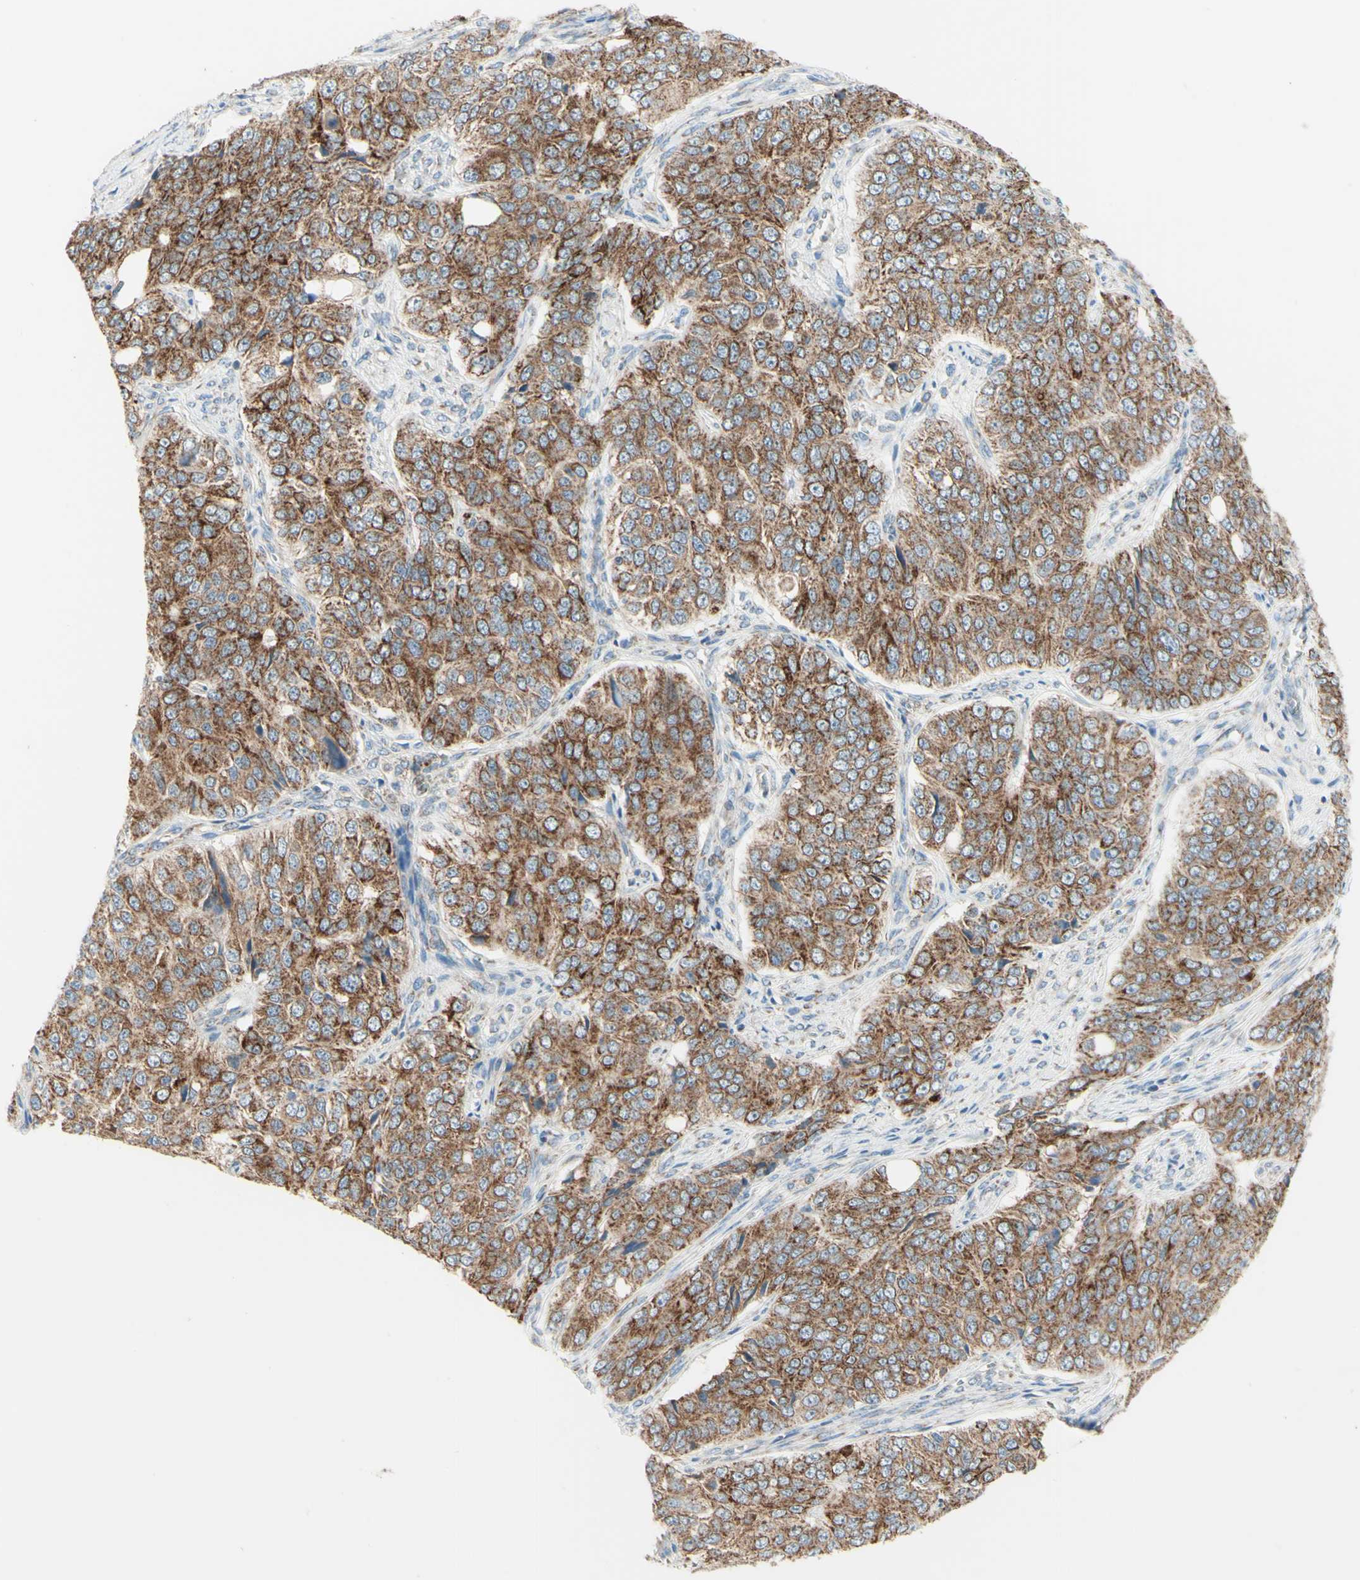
{"staining": {"intensity": "moderate", "quantity": ">75%", "location": "cytoplasmic/membranous"}, "tissue": "ovarian cancer", "cell_type": "Tumor cells", "image_type": "cancer", "snomed": [{"axis": "morphology", "description": "Carcinoma, endometroid"}, {"axis": "topography", "description": "Ovary"}], "caption": "A brown stain highlights moderate cytoplasmic/membranous expression of a protein in human ovarian cancer (endometroid carcinoma) tumor cells.", "gene": "ARMC10", "patient": {"sex": "female", "age": 51}}